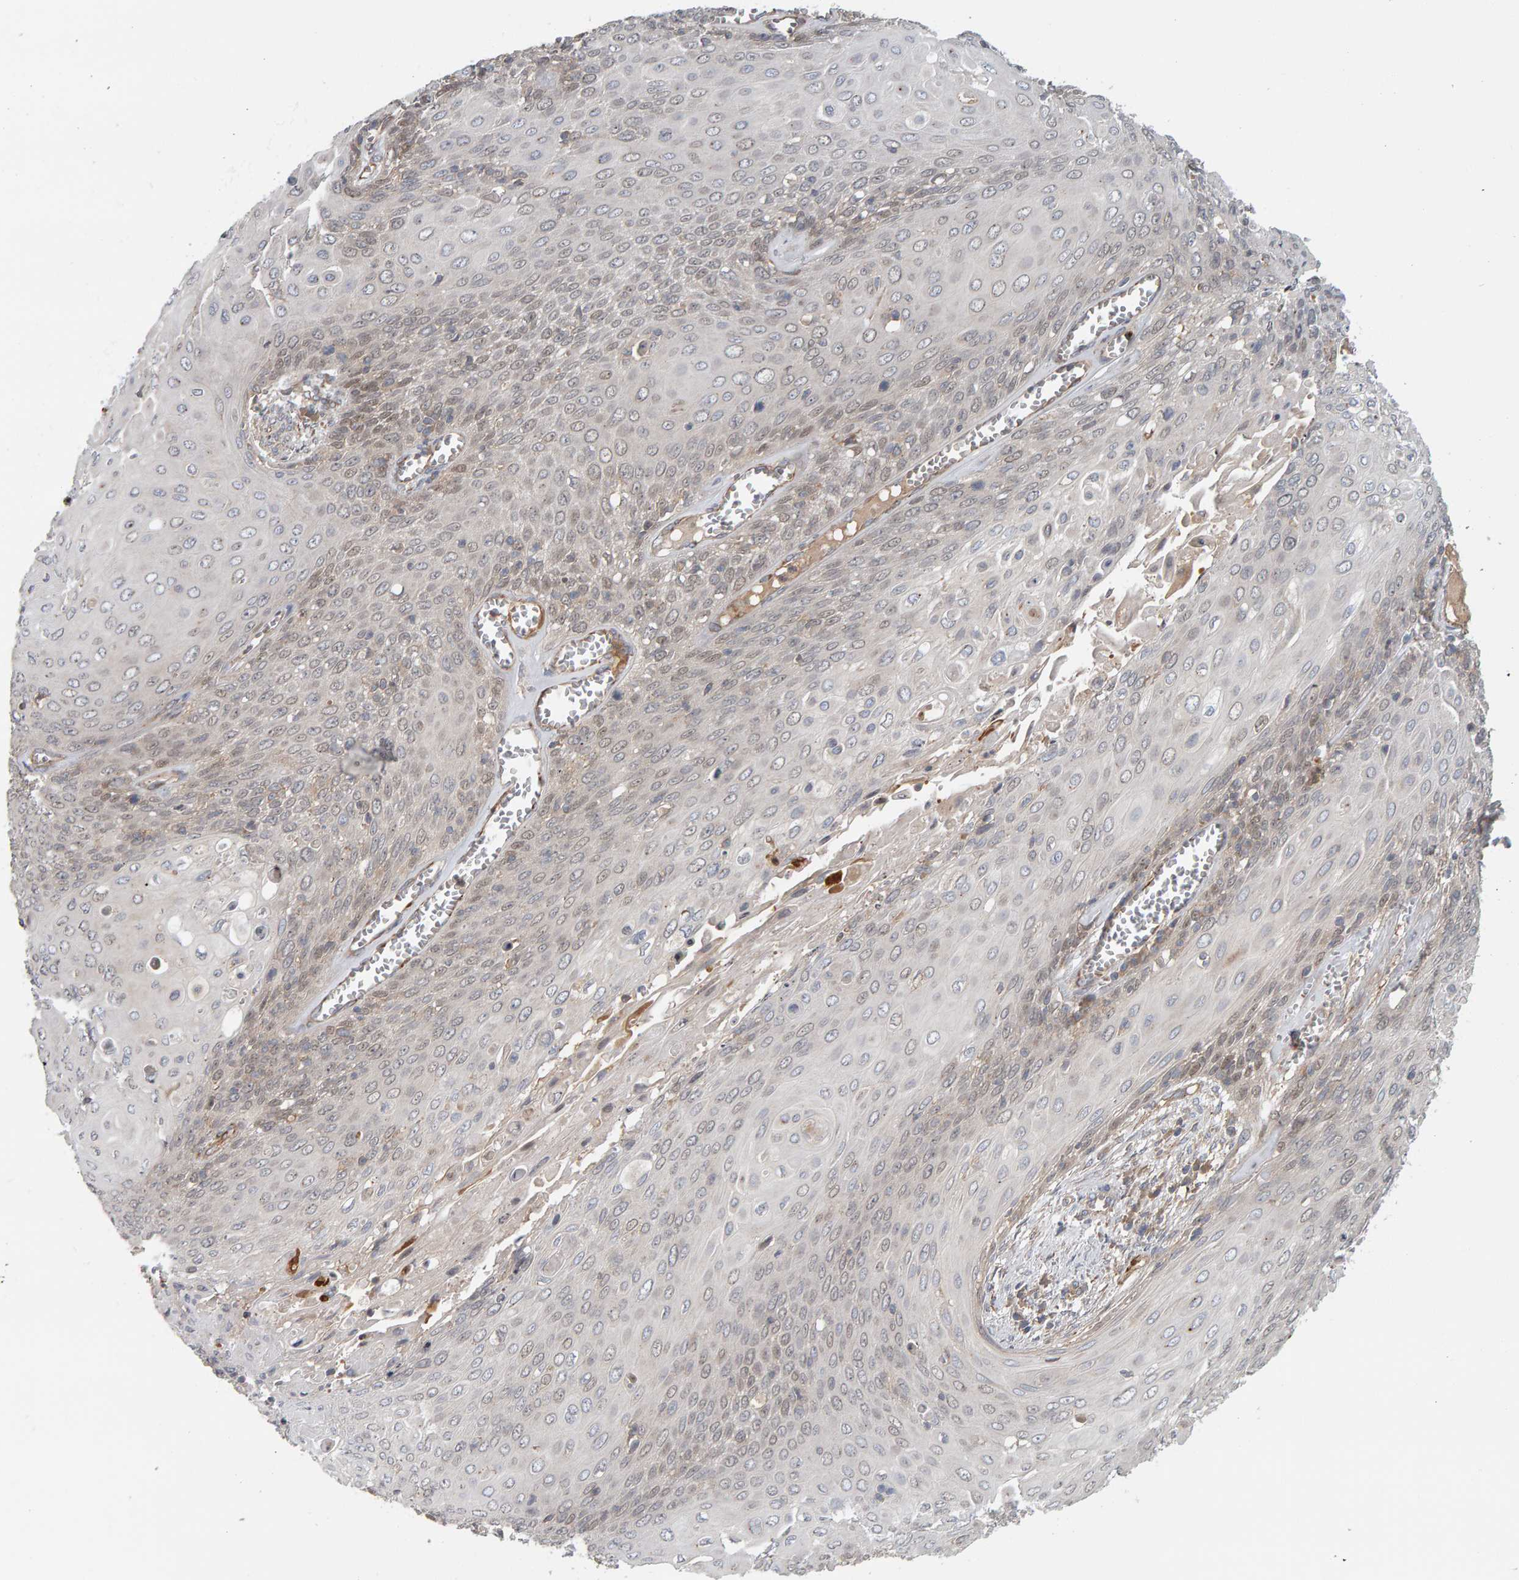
{"staining": {"intensity": "weak", "quantity": "25%-75%", "location": "nuclear"}, "tissue": "cervical cancer", "cell_type": "Tumor cells", "image_type": "cancer", "snomed": [{"axis": "morphology", "description": "Squamous cell carcinoma, NOS"}, {"axis": "topography", "description": "Cervix"}], "caption": "Squamous cell carcinoma (cervical) was stained to show a protein in brown. There is low levels of weak nuclear expression in about 25%-75% of tumor cells. (DAB (3,3'-diaminobenzidine) = brown stain, brightfield microscopy at high magnification).", "gene": "C9orf72", "patient": {"sex": "female", "age": 39}}